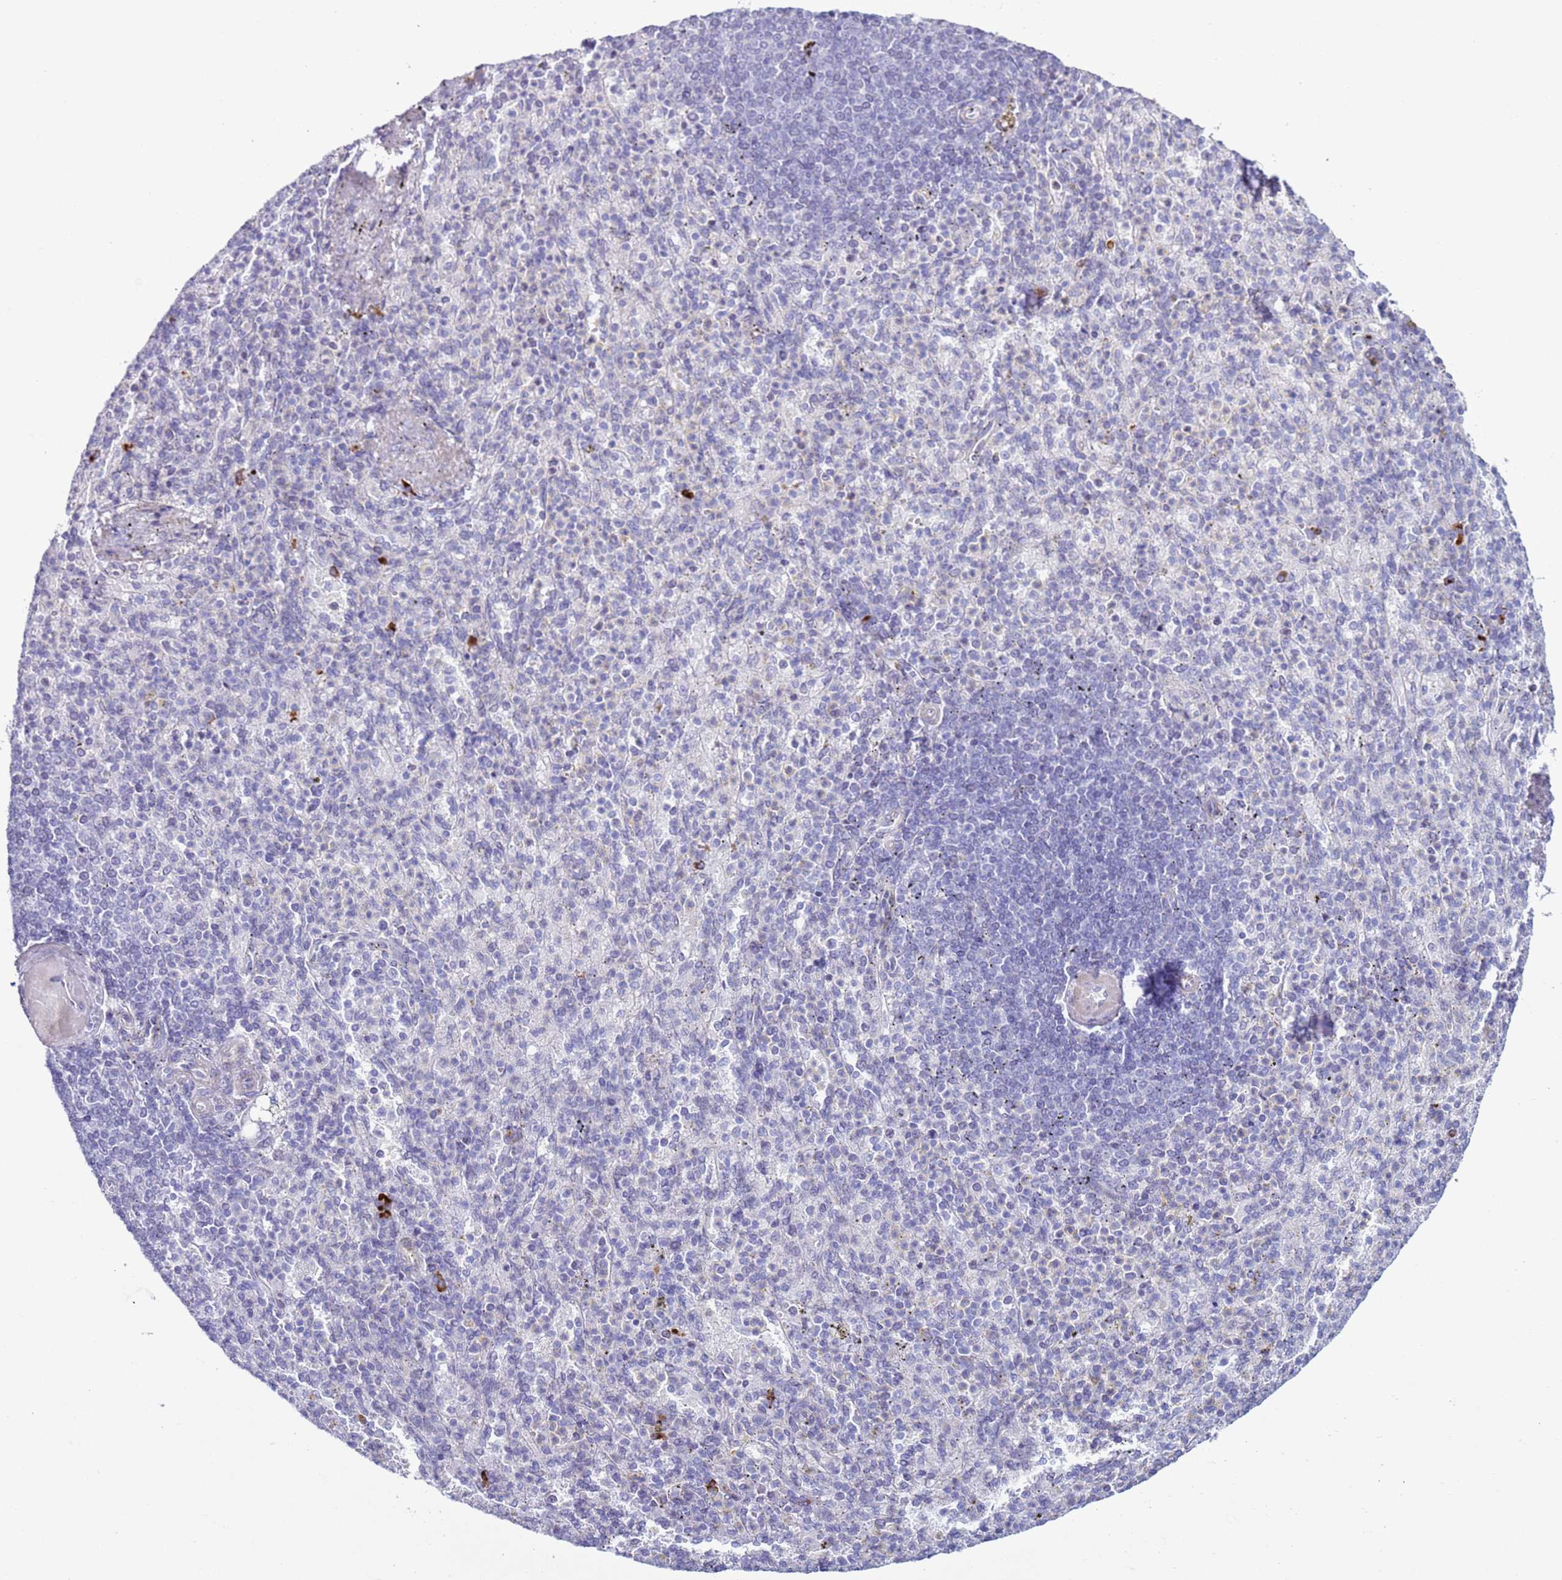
{"staining": {"intensity": "negative", "quantity": "none", "location": "none"}, "tissue": "spleen", "cell_type": "Cells in red pulp", "image_type": "normal", "snomed": [{"axis": "morphology", "description": "Normal tissue, NOS"}, {"axis": "topography", "description": "Spleen"}], "caption": "This micrograph is of unremarkable spleen stained with immunohistochemistry (IHC) to label a protein in brown with the nuclei are counter-stained blue. There is no positivity in cells in red pulp. (DAB (3,3'-diaminobenzidine) IHC visualized using brightfield microscopy, high magnification).", "gene": "NPAP1", "patient": {"sex": "female", "age": 74}}